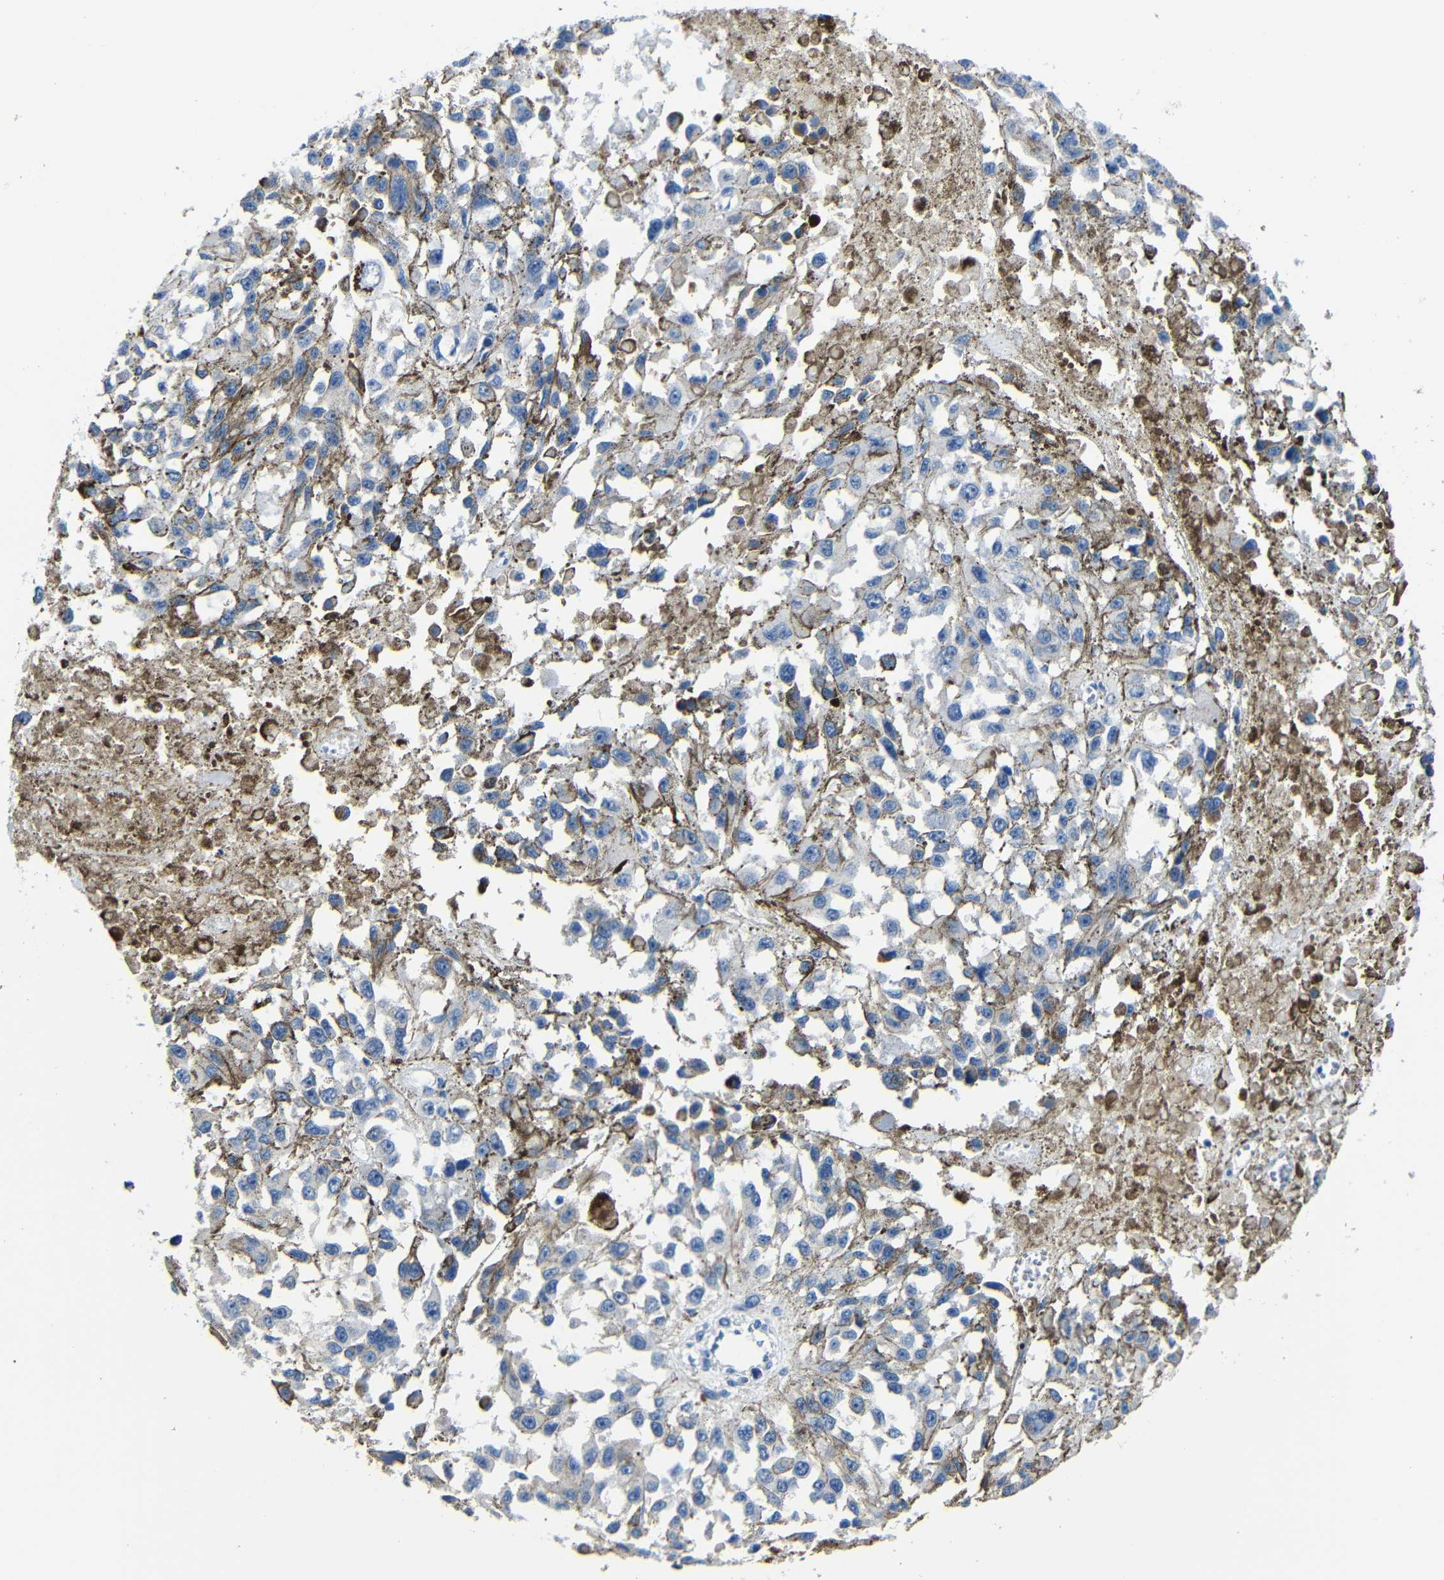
{"staining": {"intensity": "negative", "quantity": "none", "location": "none"}, "tissue": "melanoma", "cell_type": "Tumor cells", "image_type": "cancer", "snomed": [{"axis": "morphology", "description": "Malignant melanoma, Metastatic site"}, {"axis": "topography", "description": "Lymph node"}], "caption": "Immunohistochemical staining of malignant melanoma (metastatic site) exhibits no significant positivity in tumor cells.", "gene": "TNFAIP1", "patient": {"sex": "male", "age": 59}}